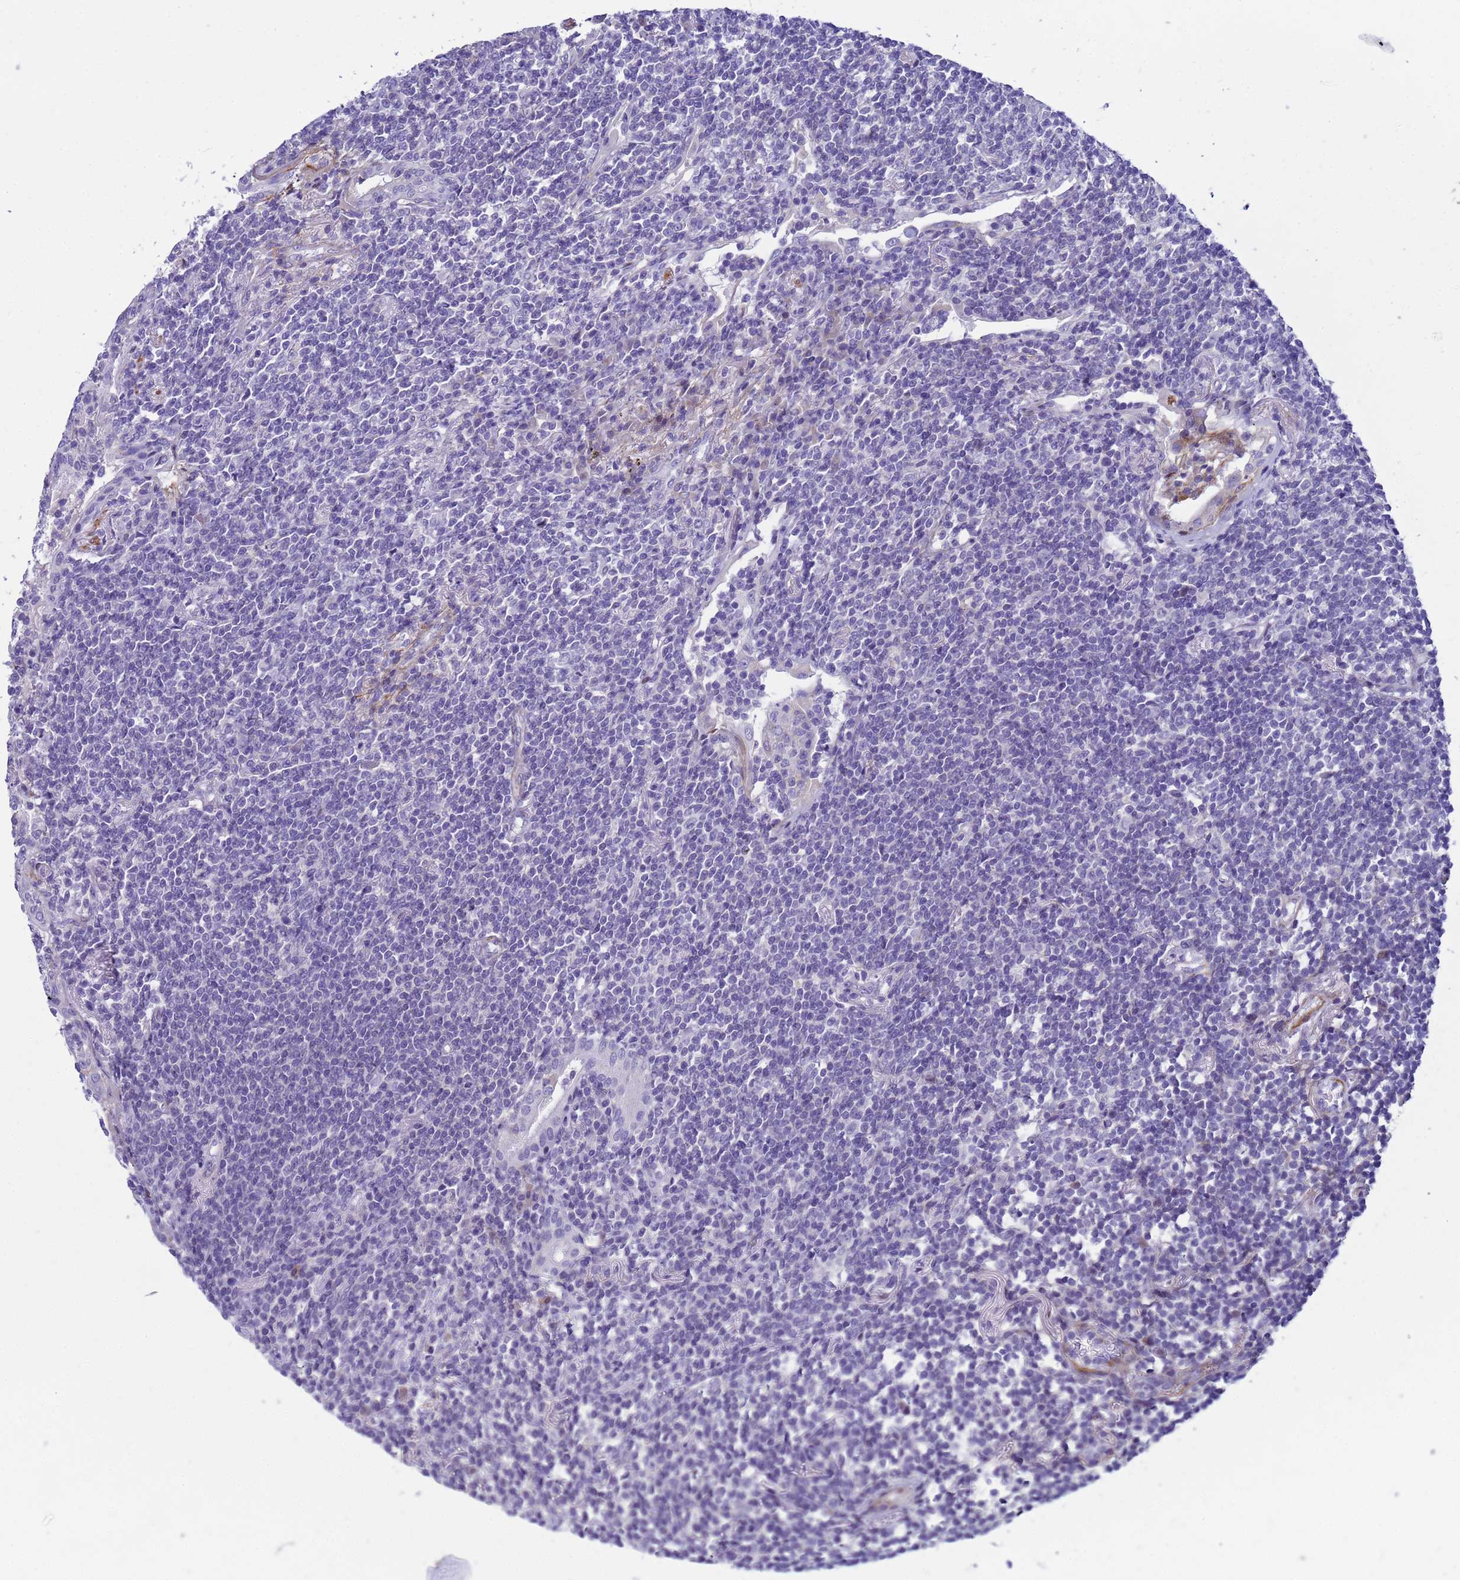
{"staining": {"intensity": "negative", "quantity": "none", "location": "none"}, "tissue": "lymphoma", "cell_type": "Tumor cells", "image_type": "cancer", "snomed": [{"axis": "morphology", "description": "Malignant lymphoma, non-Hodgkin's type, Low grade"}, {"axis": "topography", "description": "Lung"}], "caption": "IHC histopathology image of neoplastic tissue: human lymphoma stained with DAB (3,3'-diaminobenzidine) exhibits no significant protein positivity in tumor cells.", "gene": "P2RX7", "patient": {"sex": "female", "age": 71}}